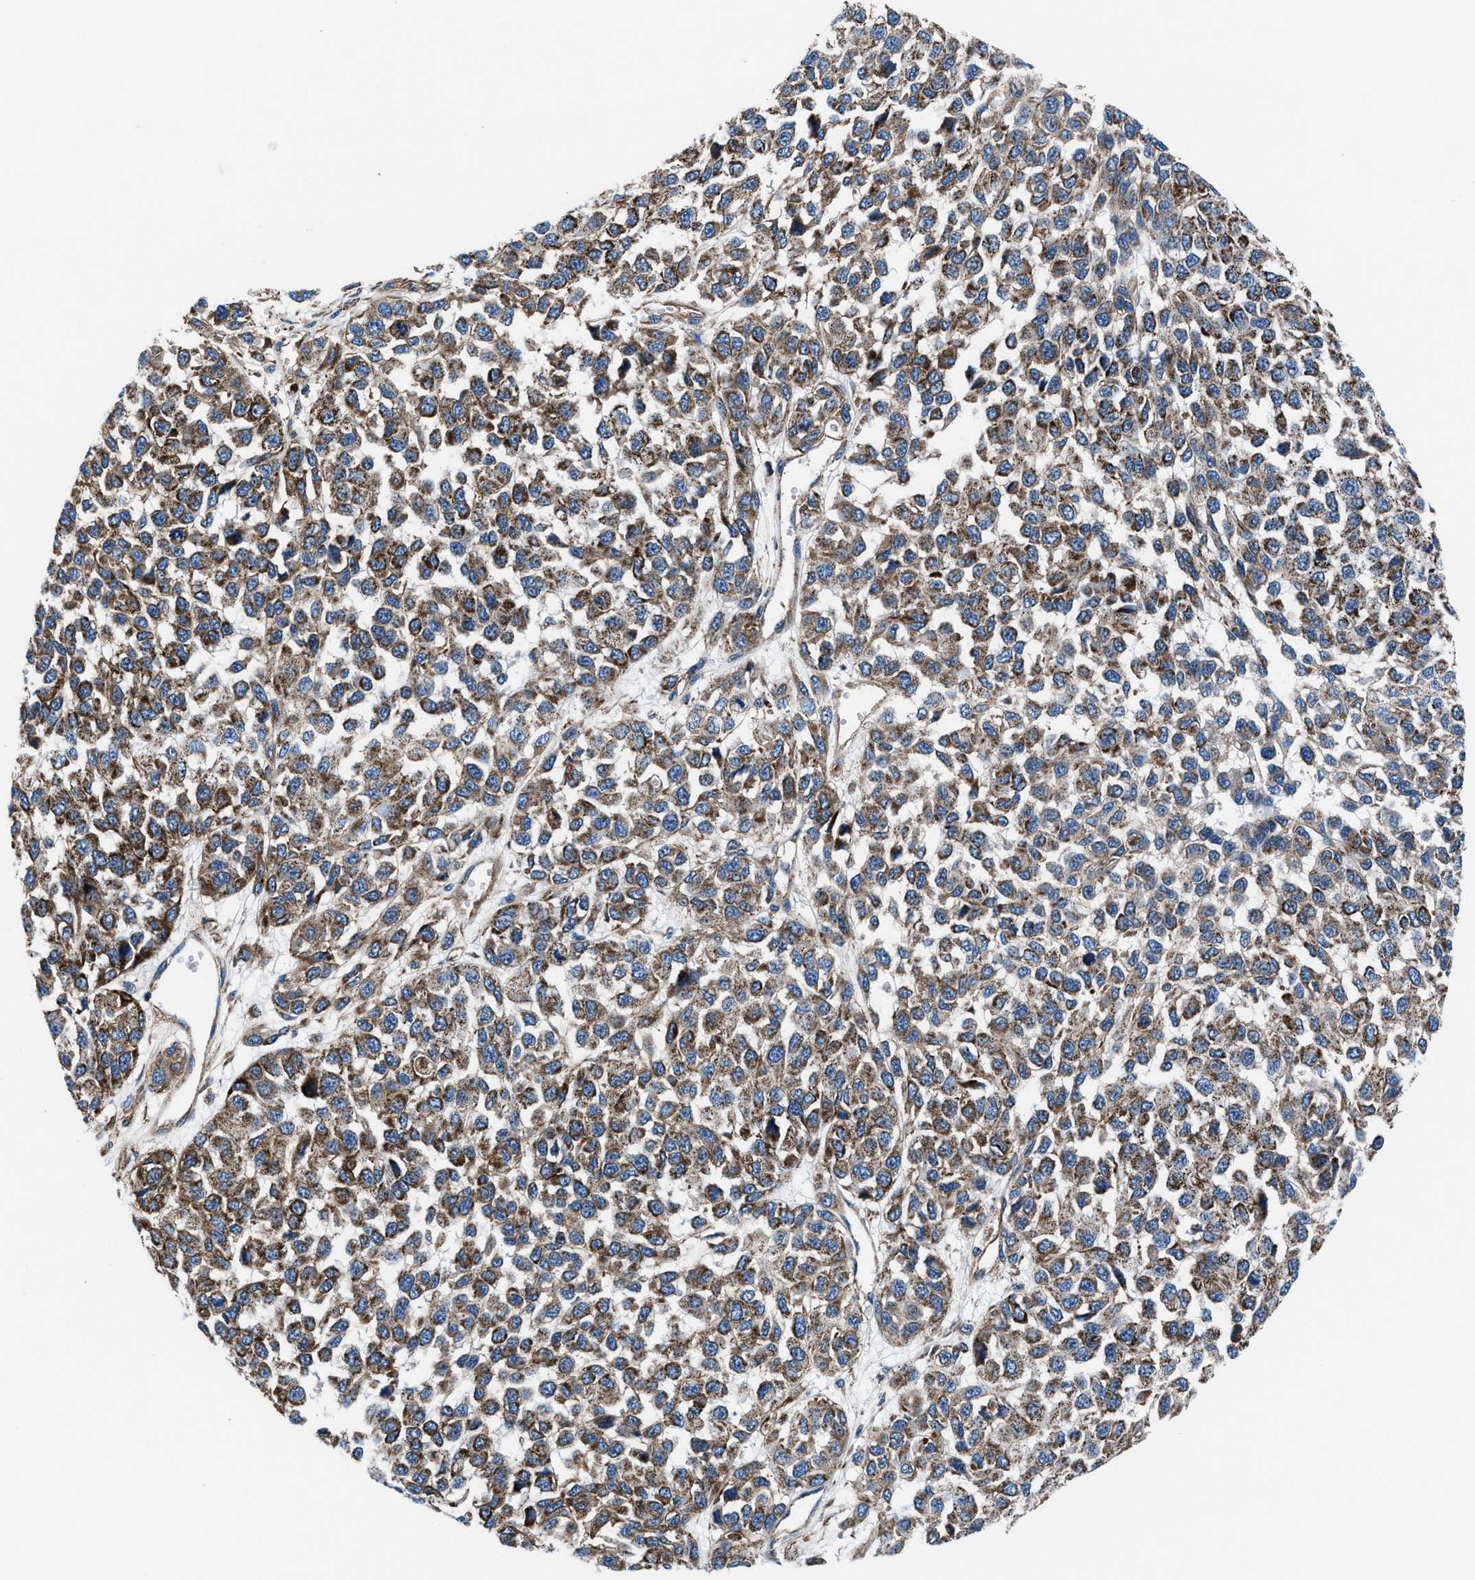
{"staining": {"intensity": "moderate", "quantity": ">75%", "location": "cytoplasmic/membranous"}, "tissue": "melanoma", "cell_type": "Tumor cells", "image_type": "cancer", "snomed": [{"axis": "morphology", "description": "Malignant melanoma, NOS"}, {"axis": "topography", "description": "Skin"}], "caption": "A histopathology image of human malignant melanoma stained for a protein demonstrates moderate cytoplasmic/membranous brown staining in tumor cells.", "gene": "NKTR", "patient": {"sex": "male", "age": 62}}